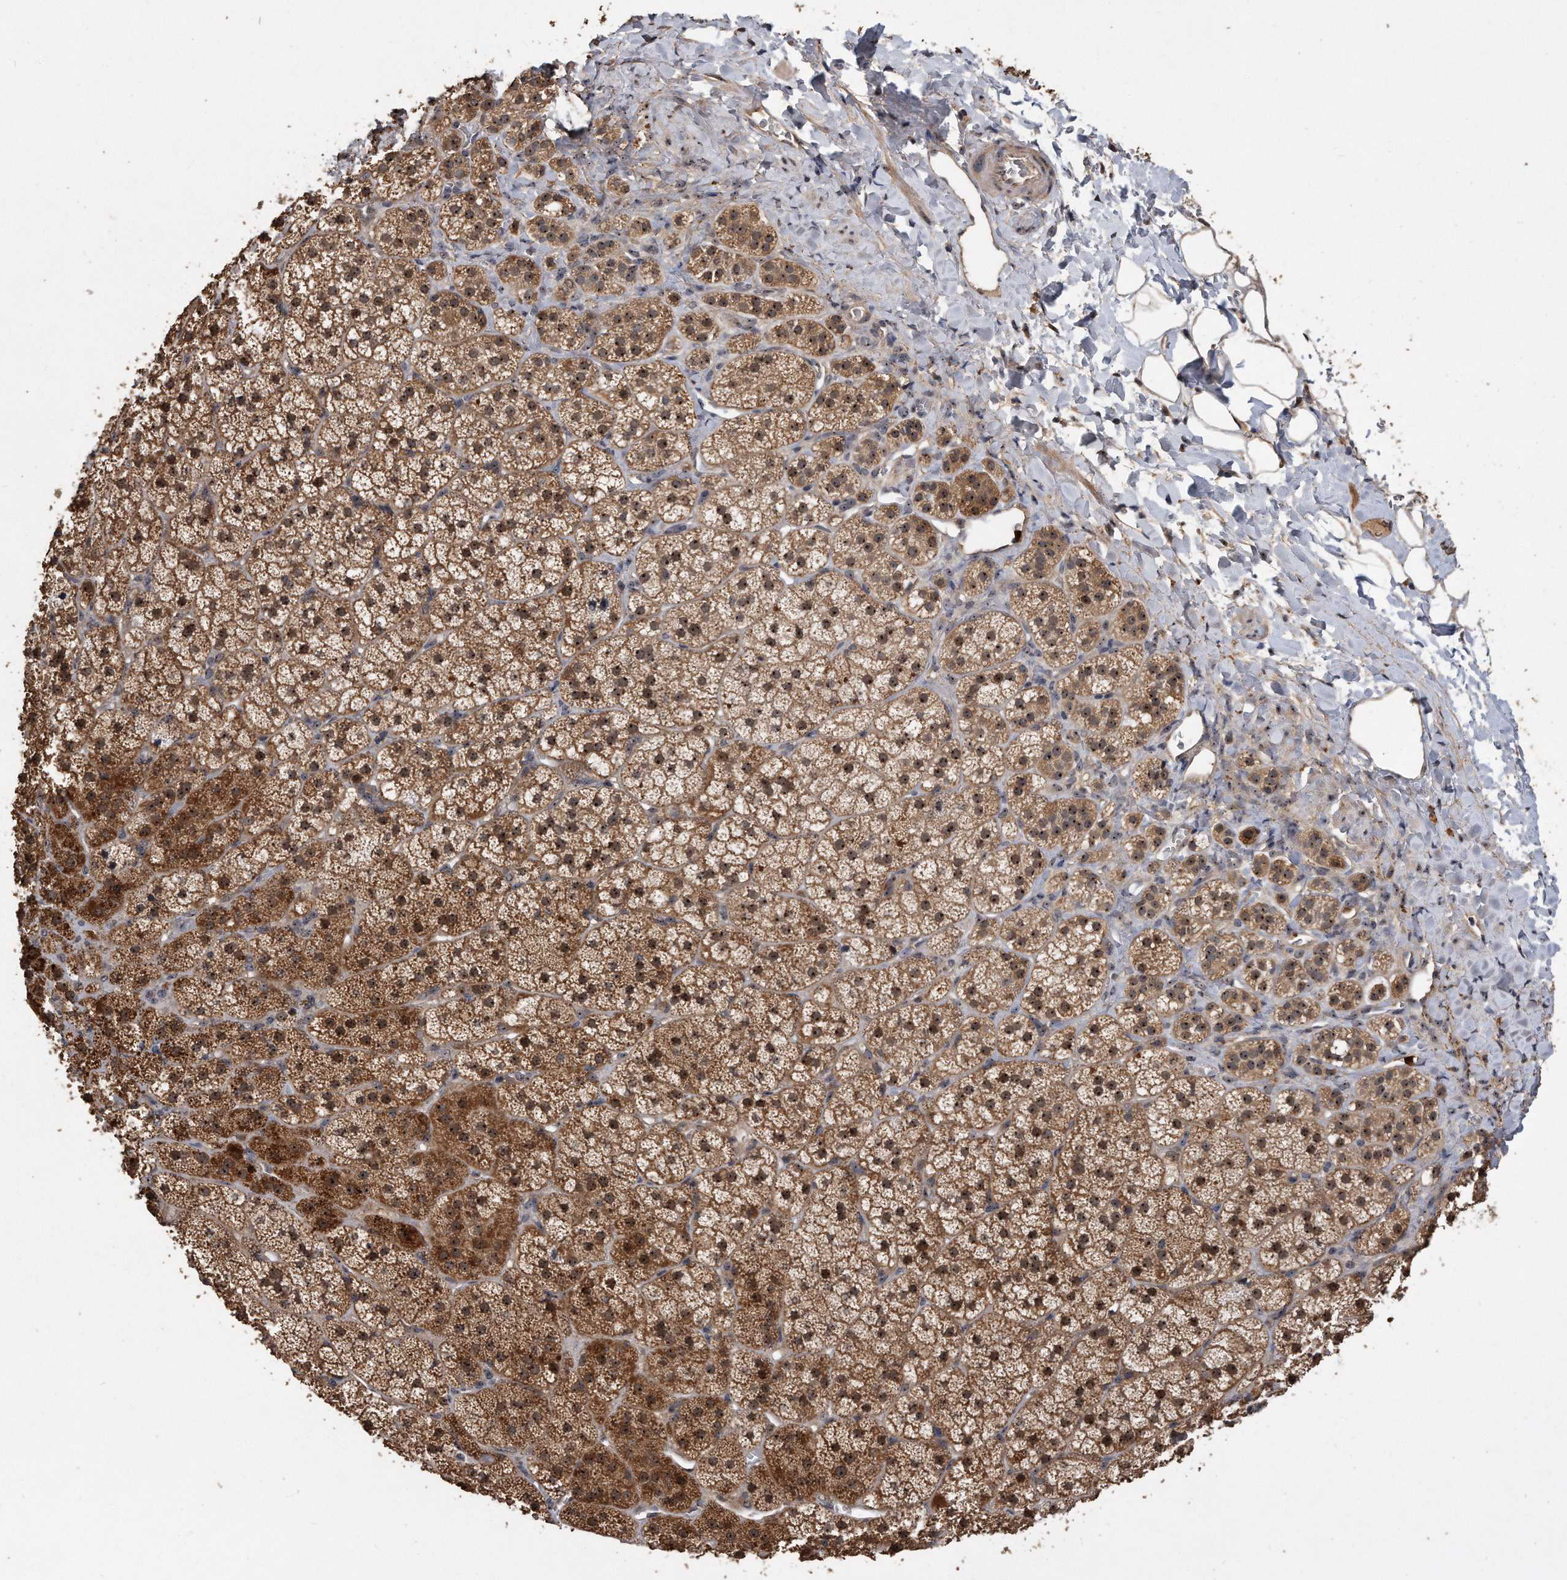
{"staining": {"intensity": "moderate", "quantity": ">75%", "location": "cytoplasmic/membranous,nuclear"}, "tissue": "adrenal gland", "cell_type": "Glandular cells", "image_type": "normal", "snomed": [{"axis": "morphology", "description": "Normal tissue, NOS"}, {"axis": "topography", "description": "Adrenal gland"}], "caption": "The micrograph displays staining of normal adrenal gland, revealing moderate cytoplasmic/membranous,nuclear protein staining (brown color) within glandular cells. Nuclei are stained in blue.", "gene": "PELO", "patient": {"sex": "female", "age": 44}}